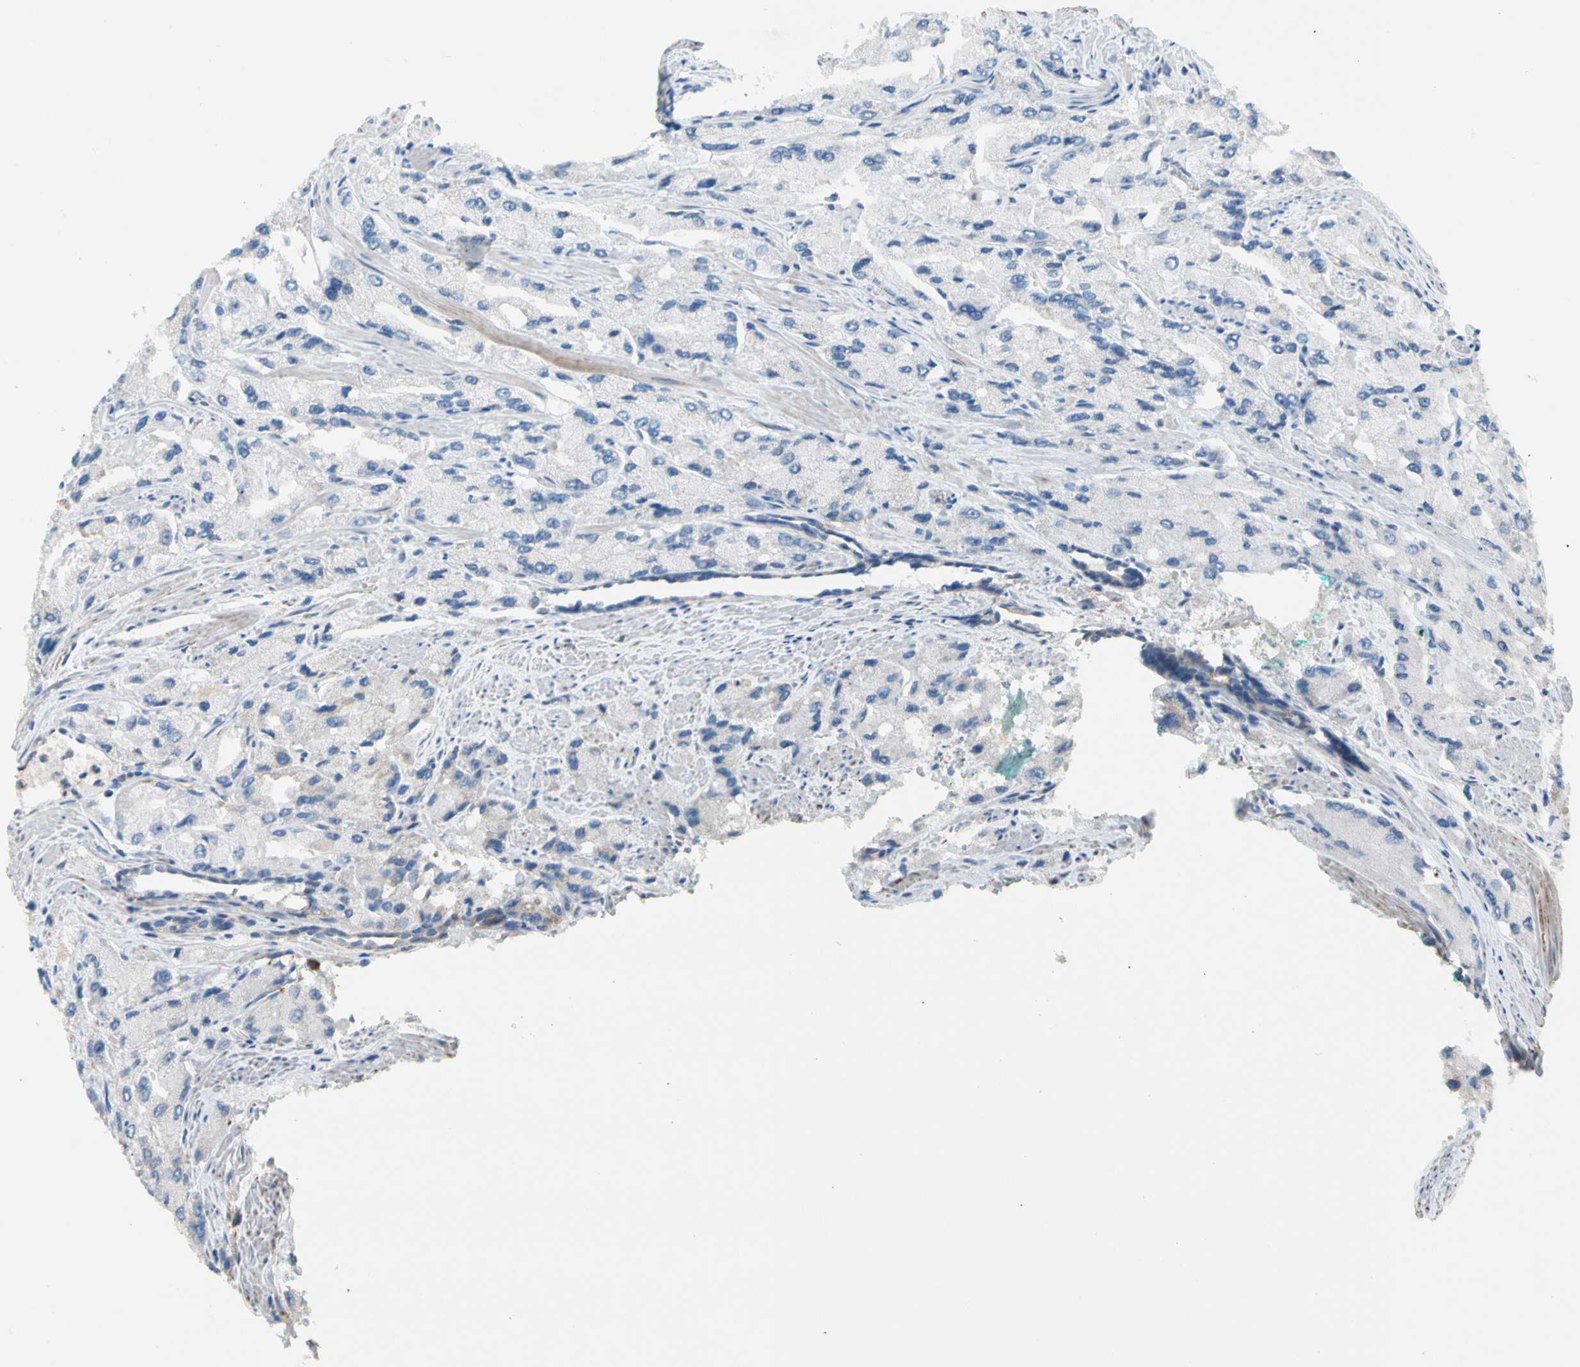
{"staining": {"intensity": "weak", "quantity": "25%-75%", "location": "cytoplasmic/membranous"}, "tissue": "prostate cancer", "cell_type": "Tumor cells", "image_type": "cancer", "snomed": [{"axis": "morphology", "description": "Adenocarcinoma, High grade"}, {"axis": "topography", "description": "Prostate"}], "caption": "The histopathology image shows staining of prostate high-grade adenocarcinoma, revealing weak cytoplasmic/membranous protein positivity (brown color) within tumor cells.", "gene": "LY6G6F", "patient": {"sex": "male", "age": 58}}